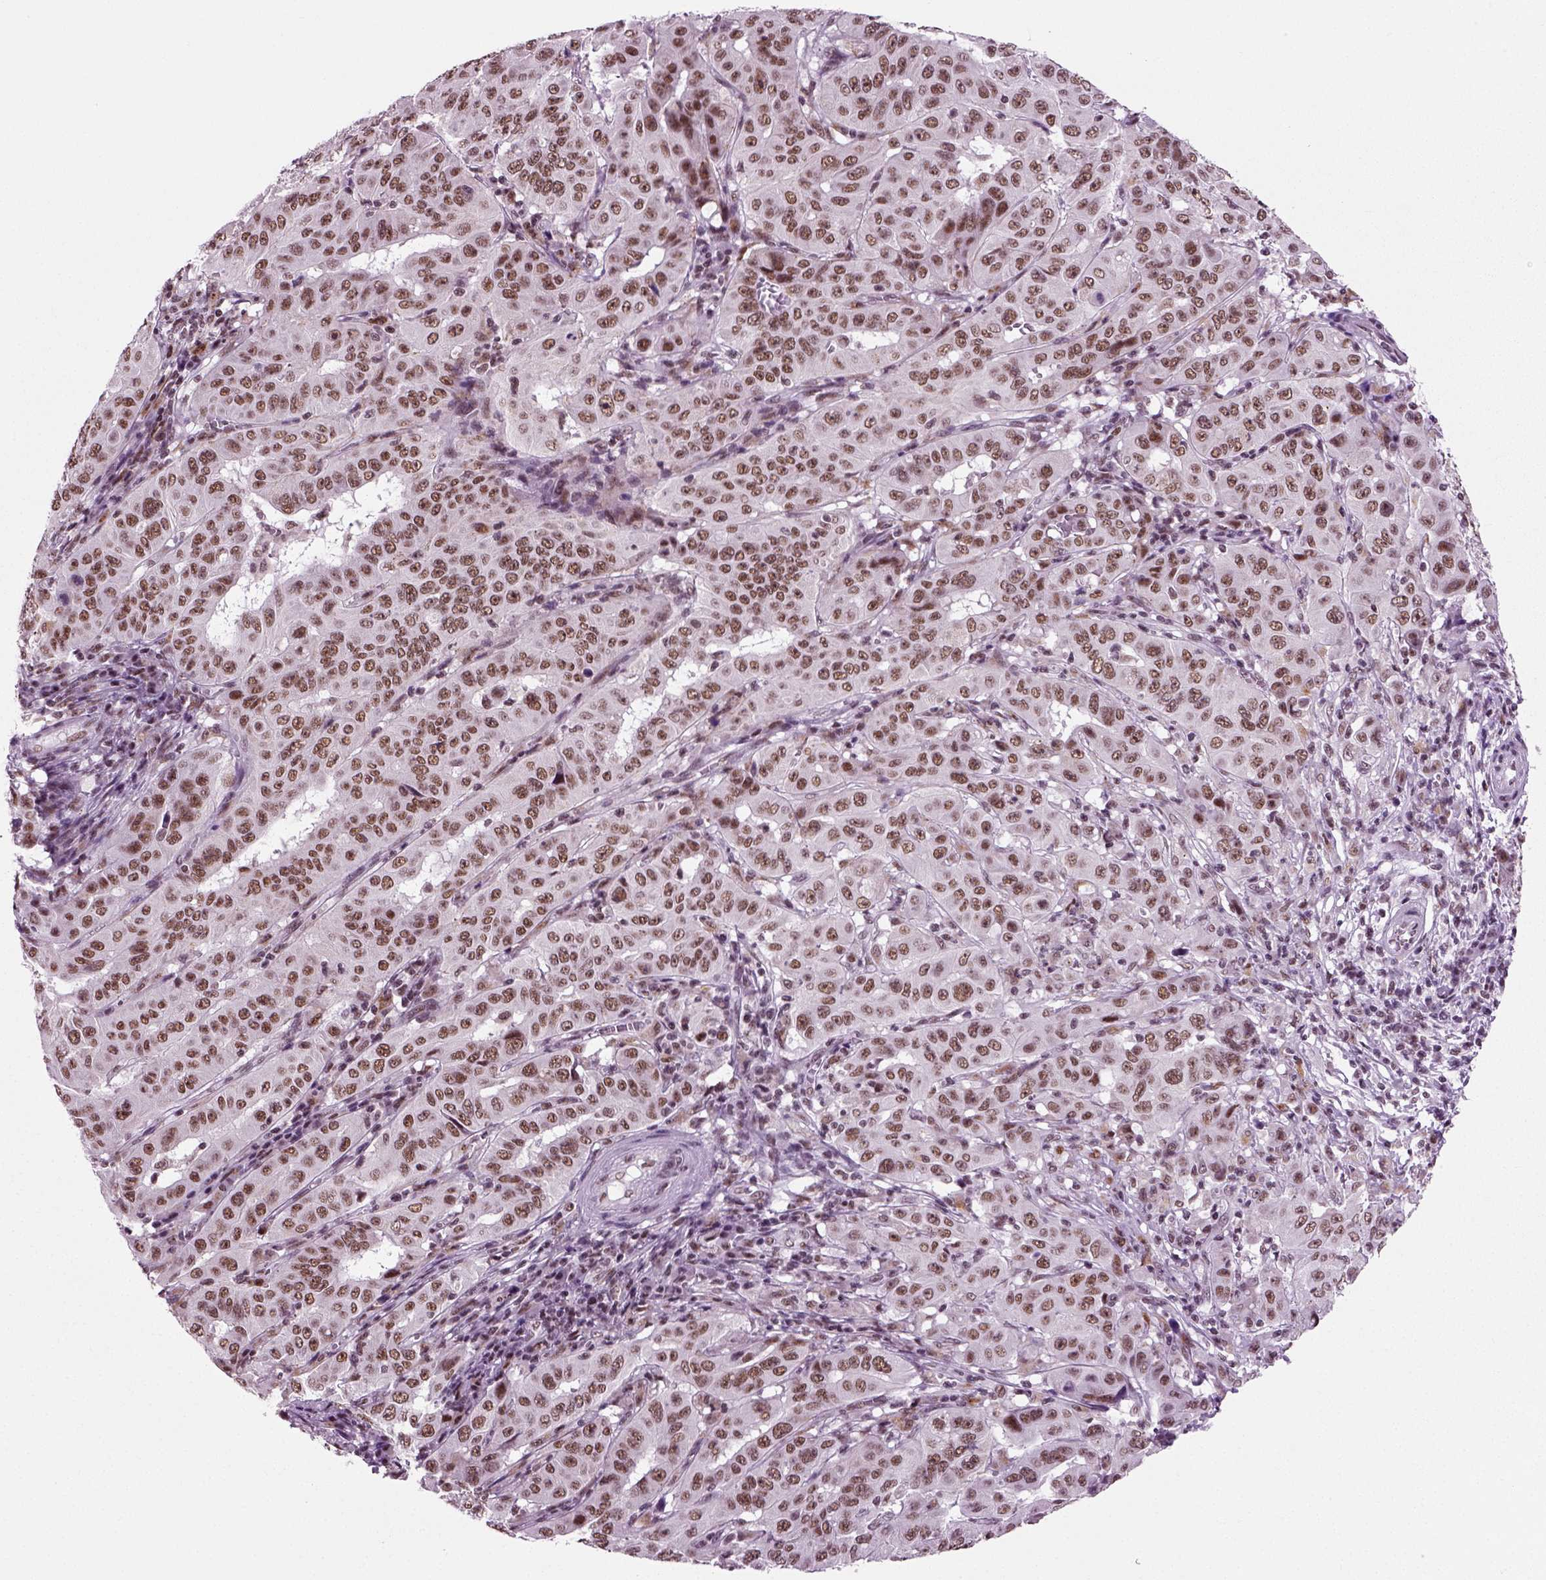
{"staining": {"intensity": "moderate", "quantity": ">75%", "location": "nuclear"}, "tissue": "pancreatic cancer", "cell_type": "Tumor cells", "image_type": "cancer", "snomed": [{"axis": "morphology", "description": "Adenocarcinoma, NOS"}, {"axis": "topography", "description": "Pancreas"}], "caption": "Moderate nuclear protein staining is identified in approximately >75% of tumor cells in pancreatic cancer (adenocarcinoma). (DAB (3,3'-diaminobenzidine) IHC with brightfield microscopy, high magnification).", "gene": "RCOR3", "patient": {"sex": "male", "age": 63}}